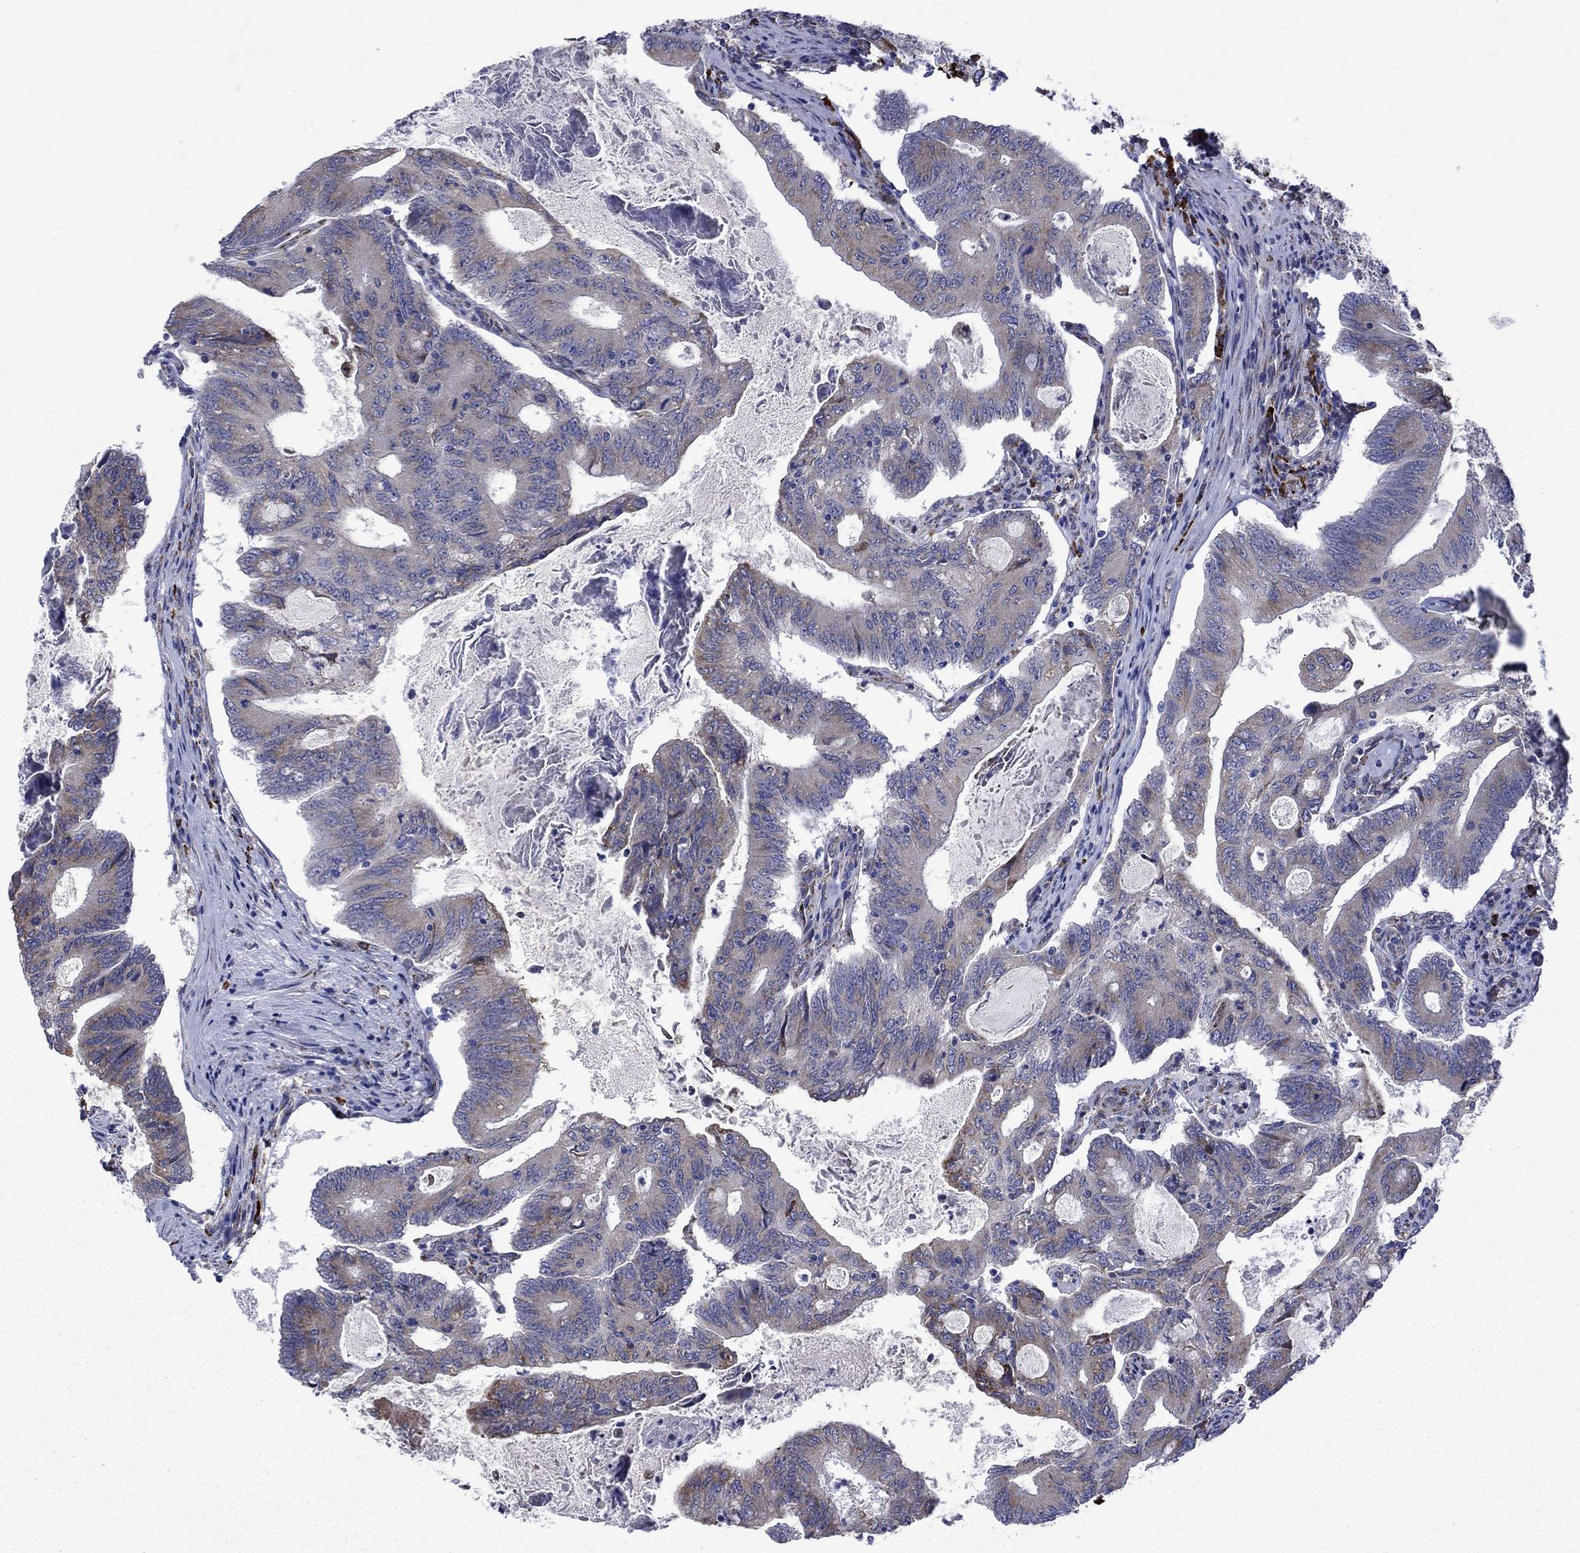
{"staining": {"intensity": "moderate", "quantity": "<25%", "location": "cytoplasmic/membranous"}, "tissue": "colorectal cancer", "cell_type": "Tumor cells", "image_type": "cancer", "snomed": [{"axis": "morphology", "description": "Adenocarcinoma, NOS"}, {"axis": "topography", "description": "Colon"}], "caption": "The image demonstrates immunohistochemical staining of colorectal cancer (adenocarcinoma). There is moderate cytoplasmic/membranous expression is present in about <25% of tumor cells.", "gene": "ASNS", "patient": {"sex": "female", "age": 70}}